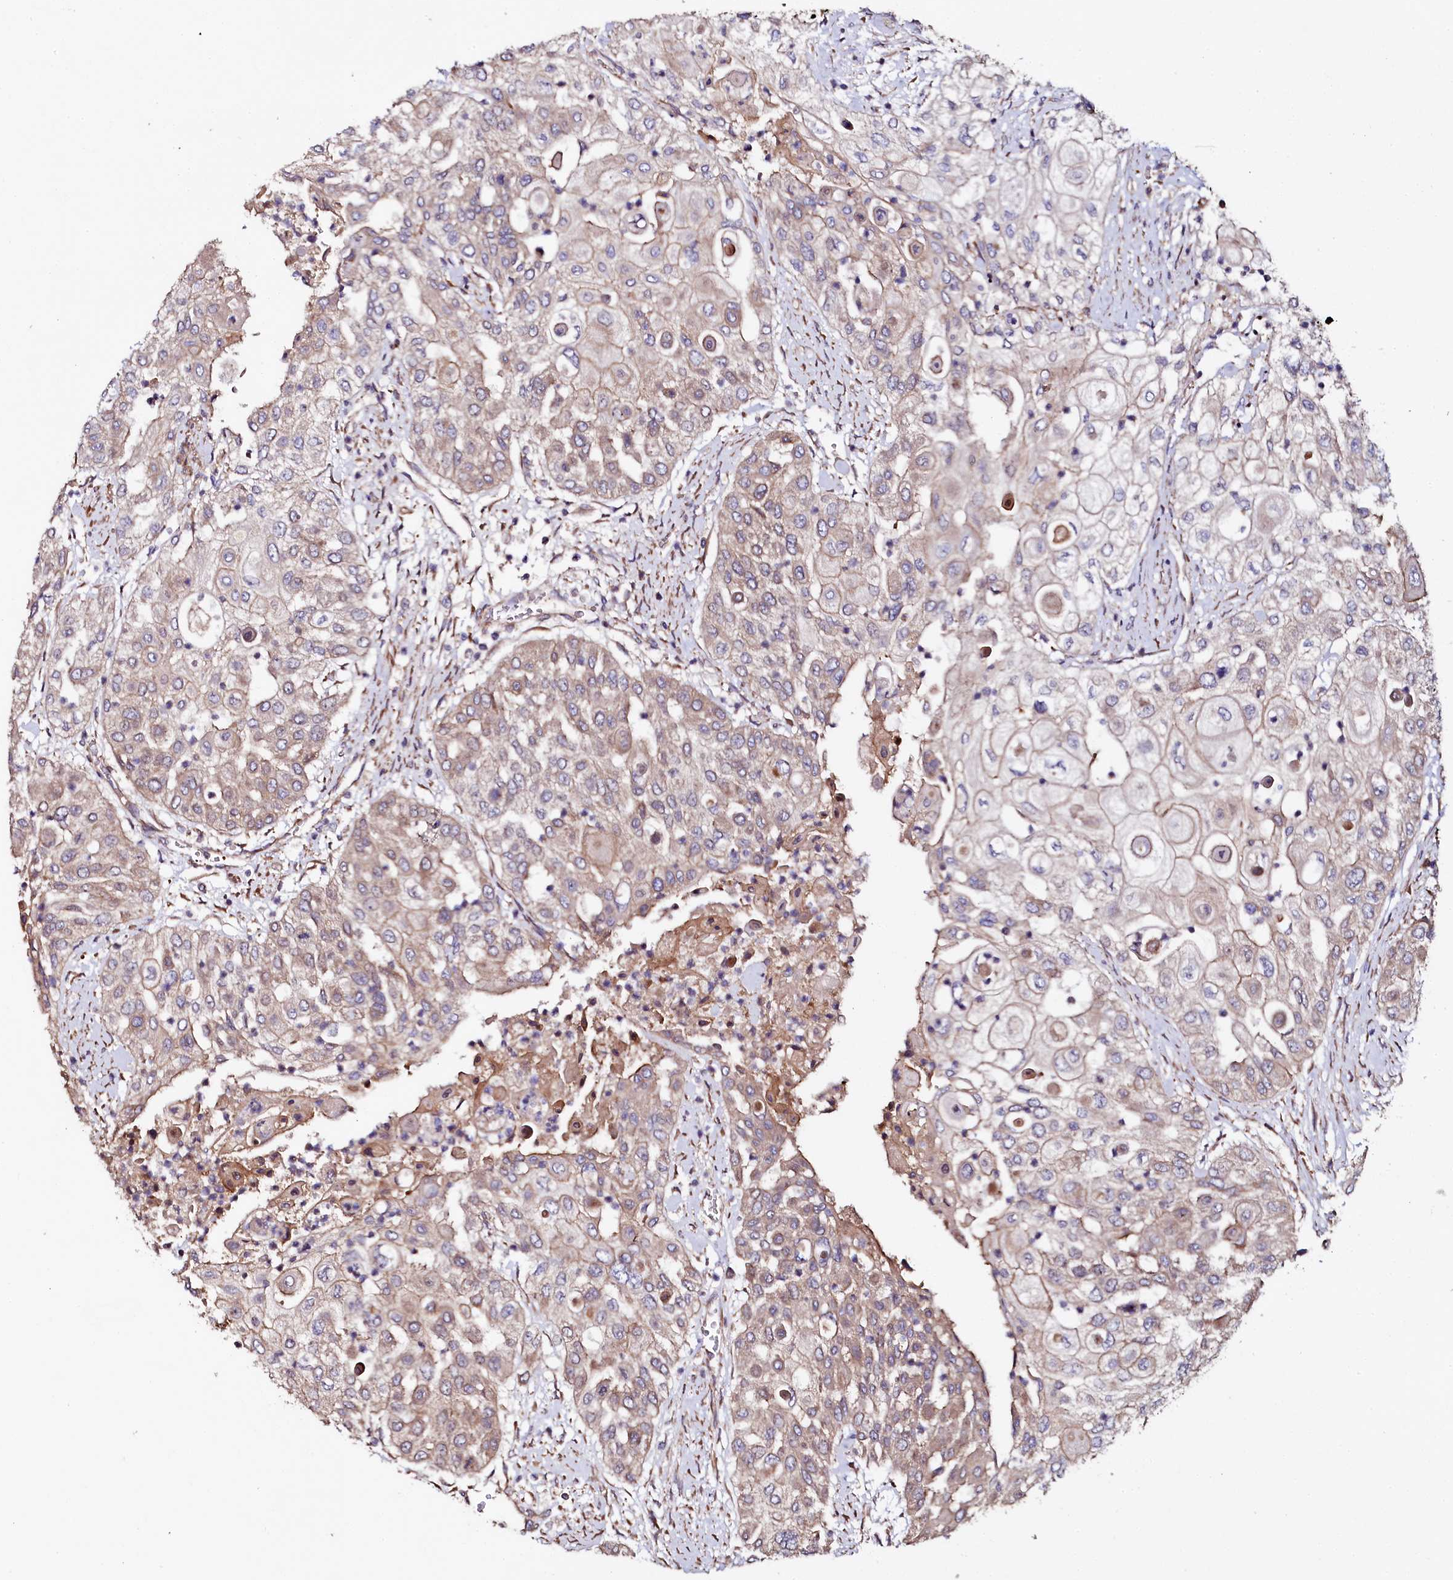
{"staining": {"intensity": "moderate", "quantity": "<25%", "location": "cytoplasmic/membranous"}, "tissue": "urothelial cancer", "cell_type": "Tumor cells", "image_type": "cancer", "snomed": [{"axis": "morphology", "description": "Urothelial carcinoma, High grade"}, {"axis": "topography", "description": "Urinary bladder"}], "caption": "Tumor cells display moderate cytoplasmic/membranous expression in approximately <25% of cells in urothelial cancer.", "gene": "USPL1", "patient": {"sex": "female", "age": 79}}